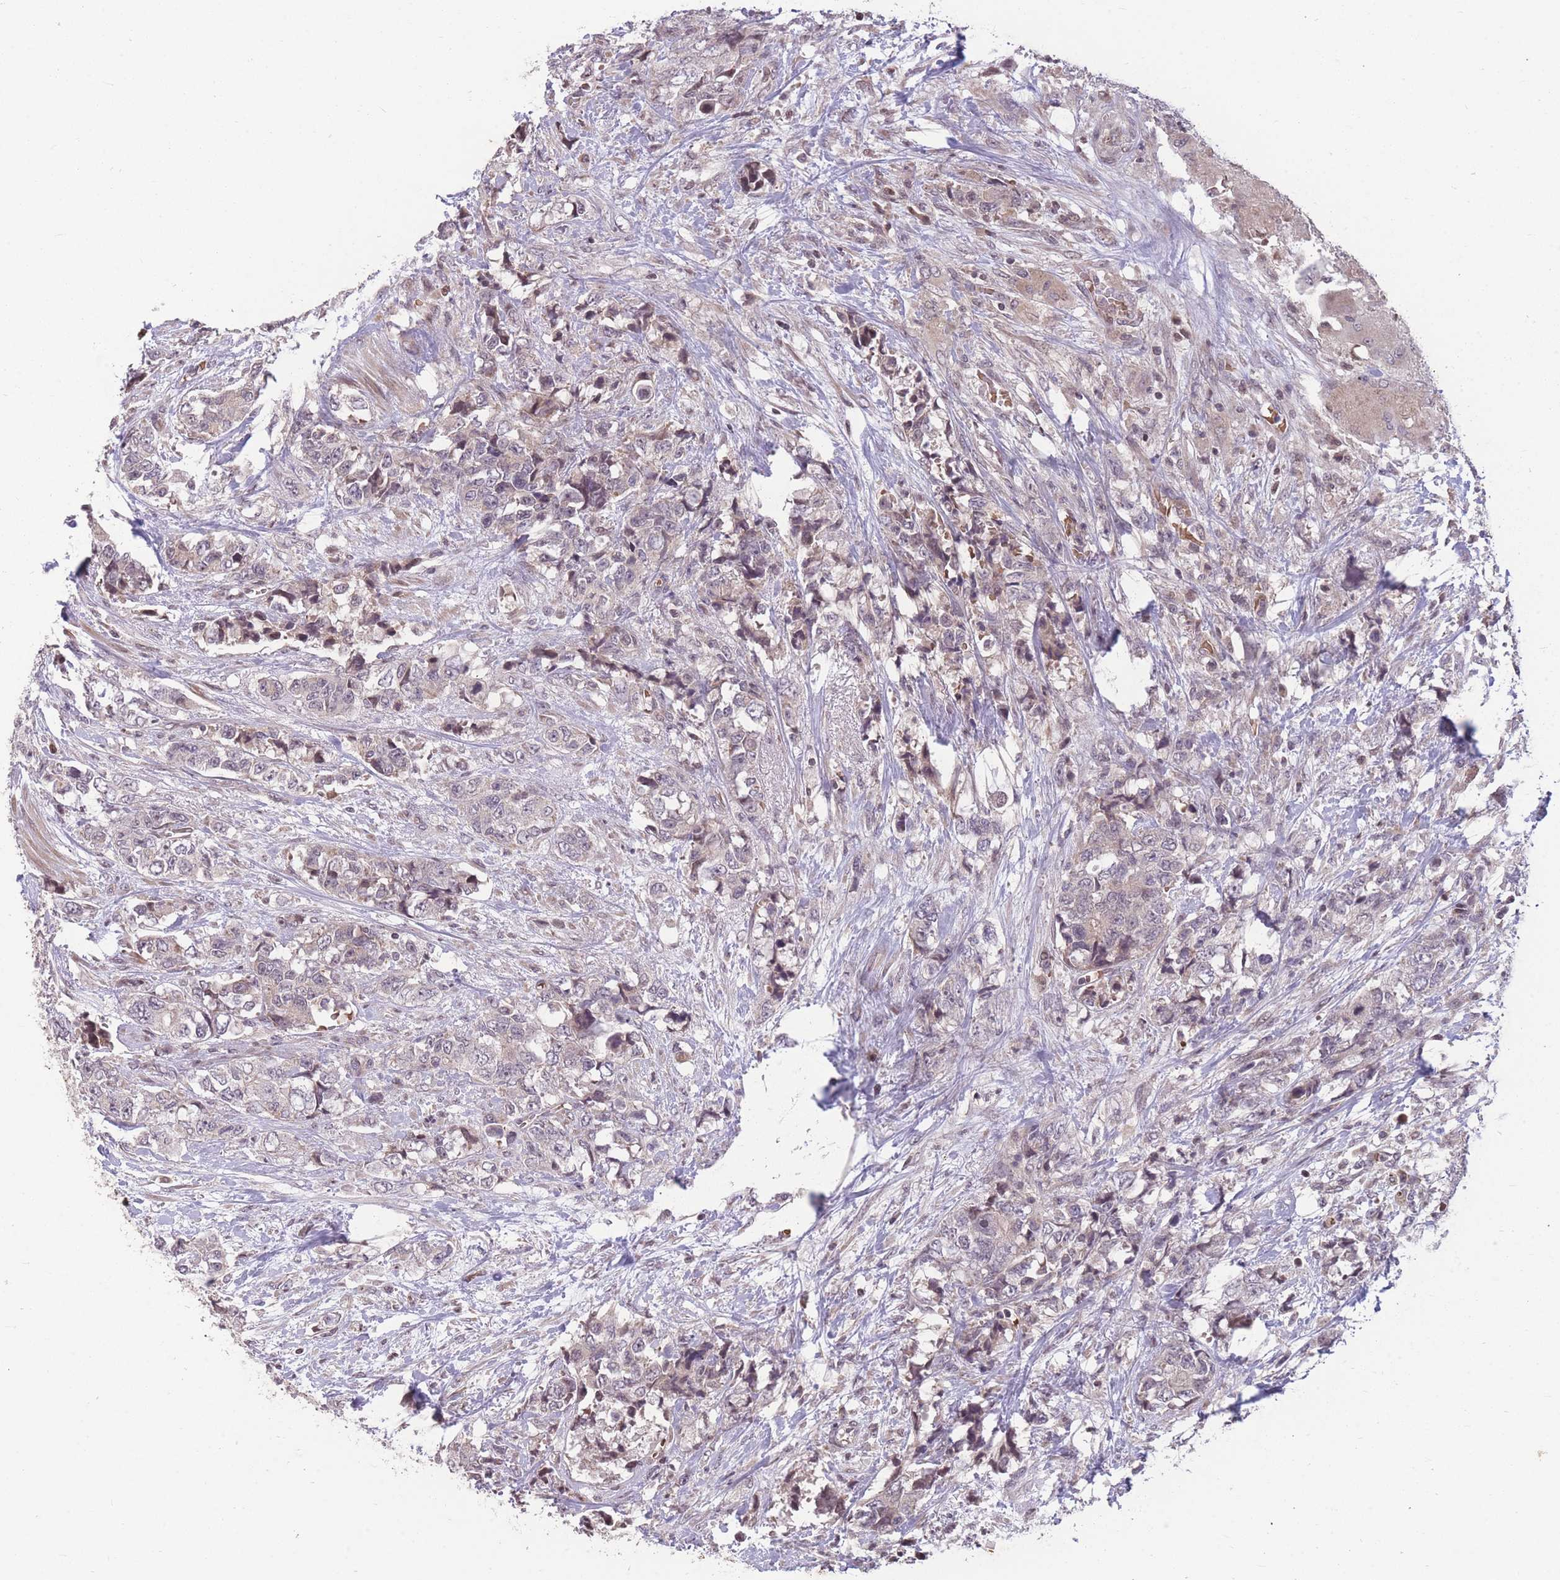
{"staining": {"intensity": "weak", "quantity": "<25%", "location": "cytoplasmic/membranous"}, "tissue": "urothelial cancer", "cell_type": "Tumor cells", "image_type": "cancer", "snomed": [{"axis": "morphology", "description": "Urothelial carcinoma, High grade"}, {"axis": "topography", "description": "Urinary bladder"}], "caption": "A micrograph of urothelial cancer stained for a protein demonstrates no brown staining in tumor cells.", "gene": "GGT5", "patient": {"sex": "female", "age": 78}}